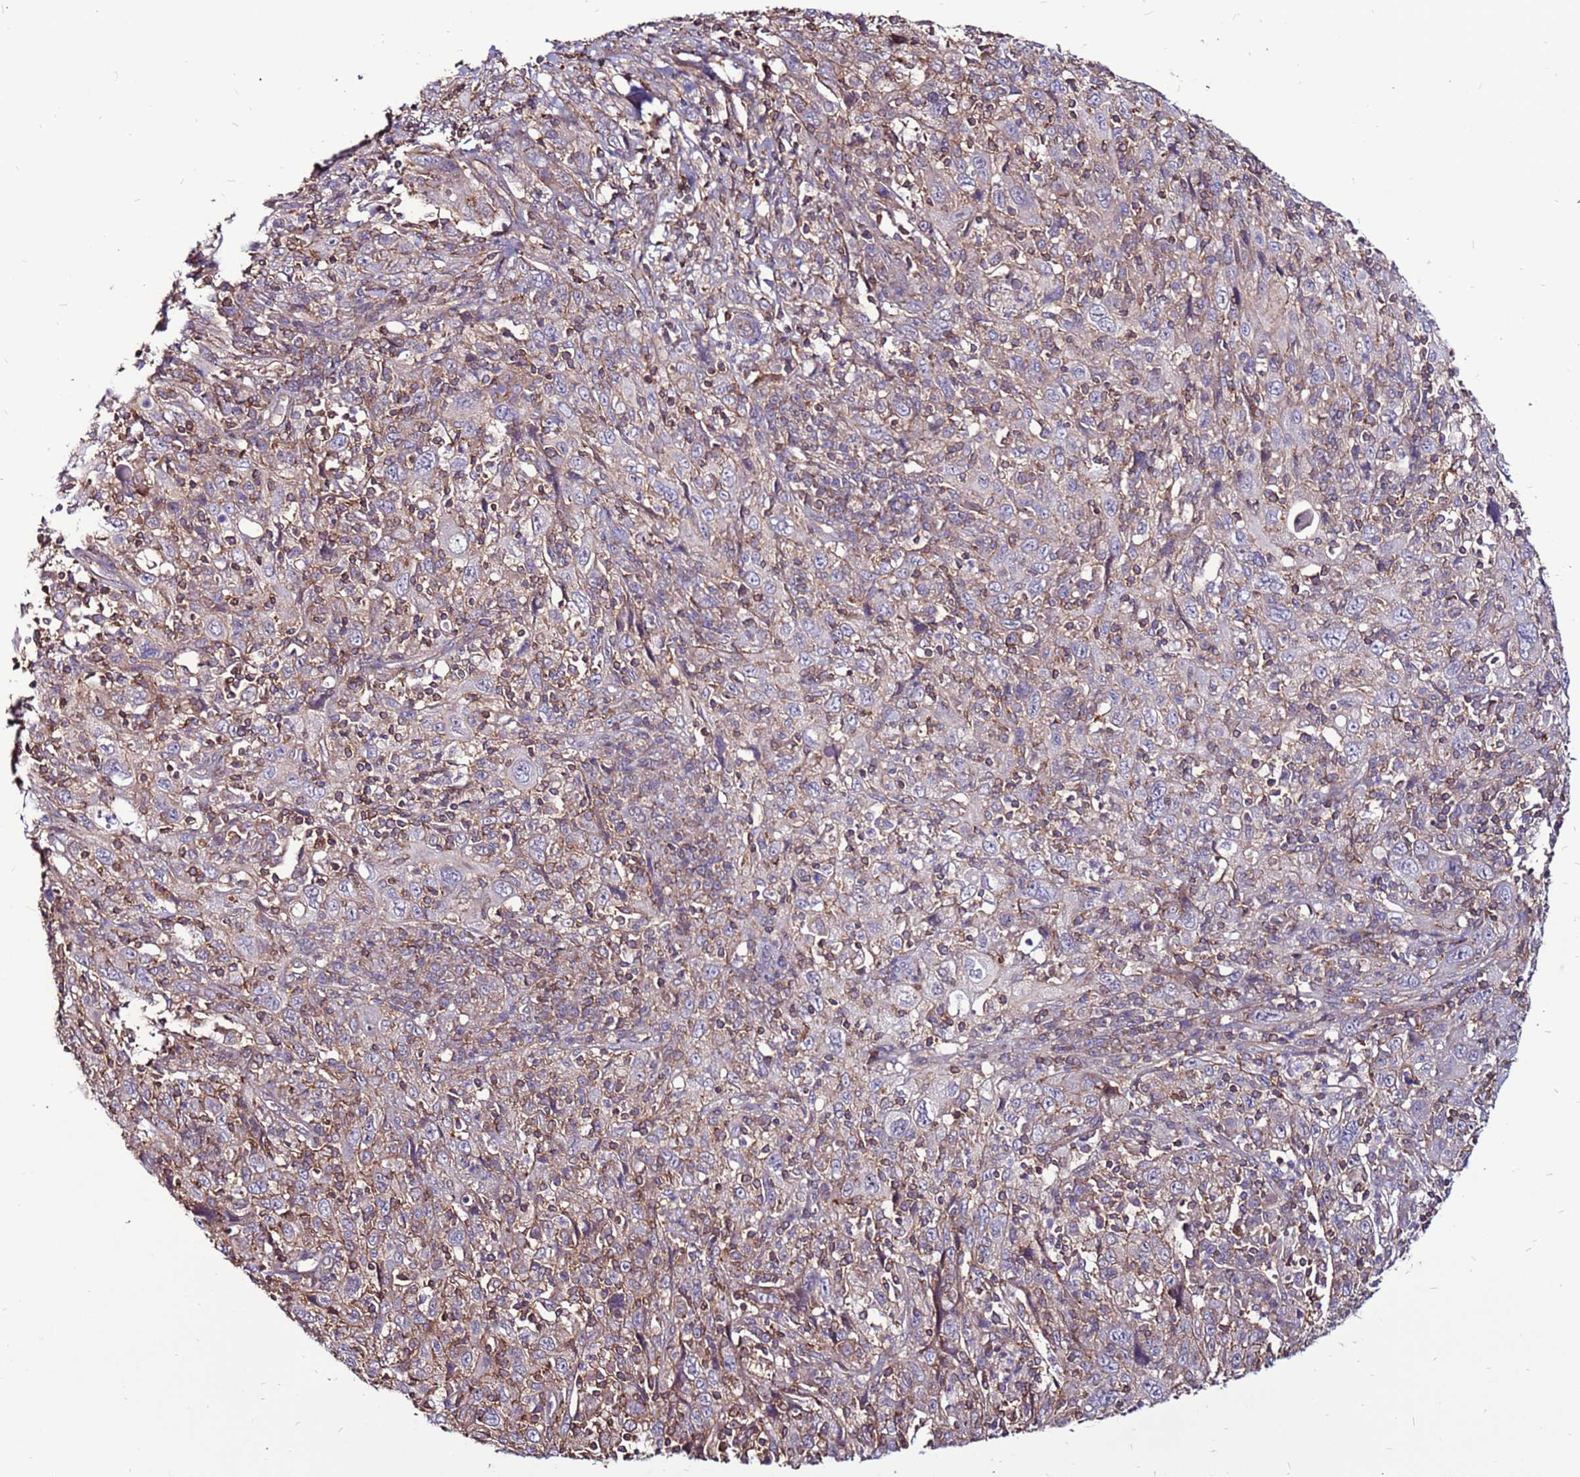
{"staining": {"intensity": "weak", "quantity": "<25%", "location": "cytoplasmic/membranous"}, "tissue": "cervical cancer", "cell_type": "Tumor cells", "image_type": "cancer", "snomed": [{"axis": "morphology", "description": "Squamous cell carcinoma, NOS"}, {"axis": "topography", "description": "Cervix"}], "caption": "Immunohistochemical staining of human cervical squamous cell carcinoma shows no significant positivity in tumor cells.", "gene": "NRN1L", "patient": {"sex": "female", "age": 46}}